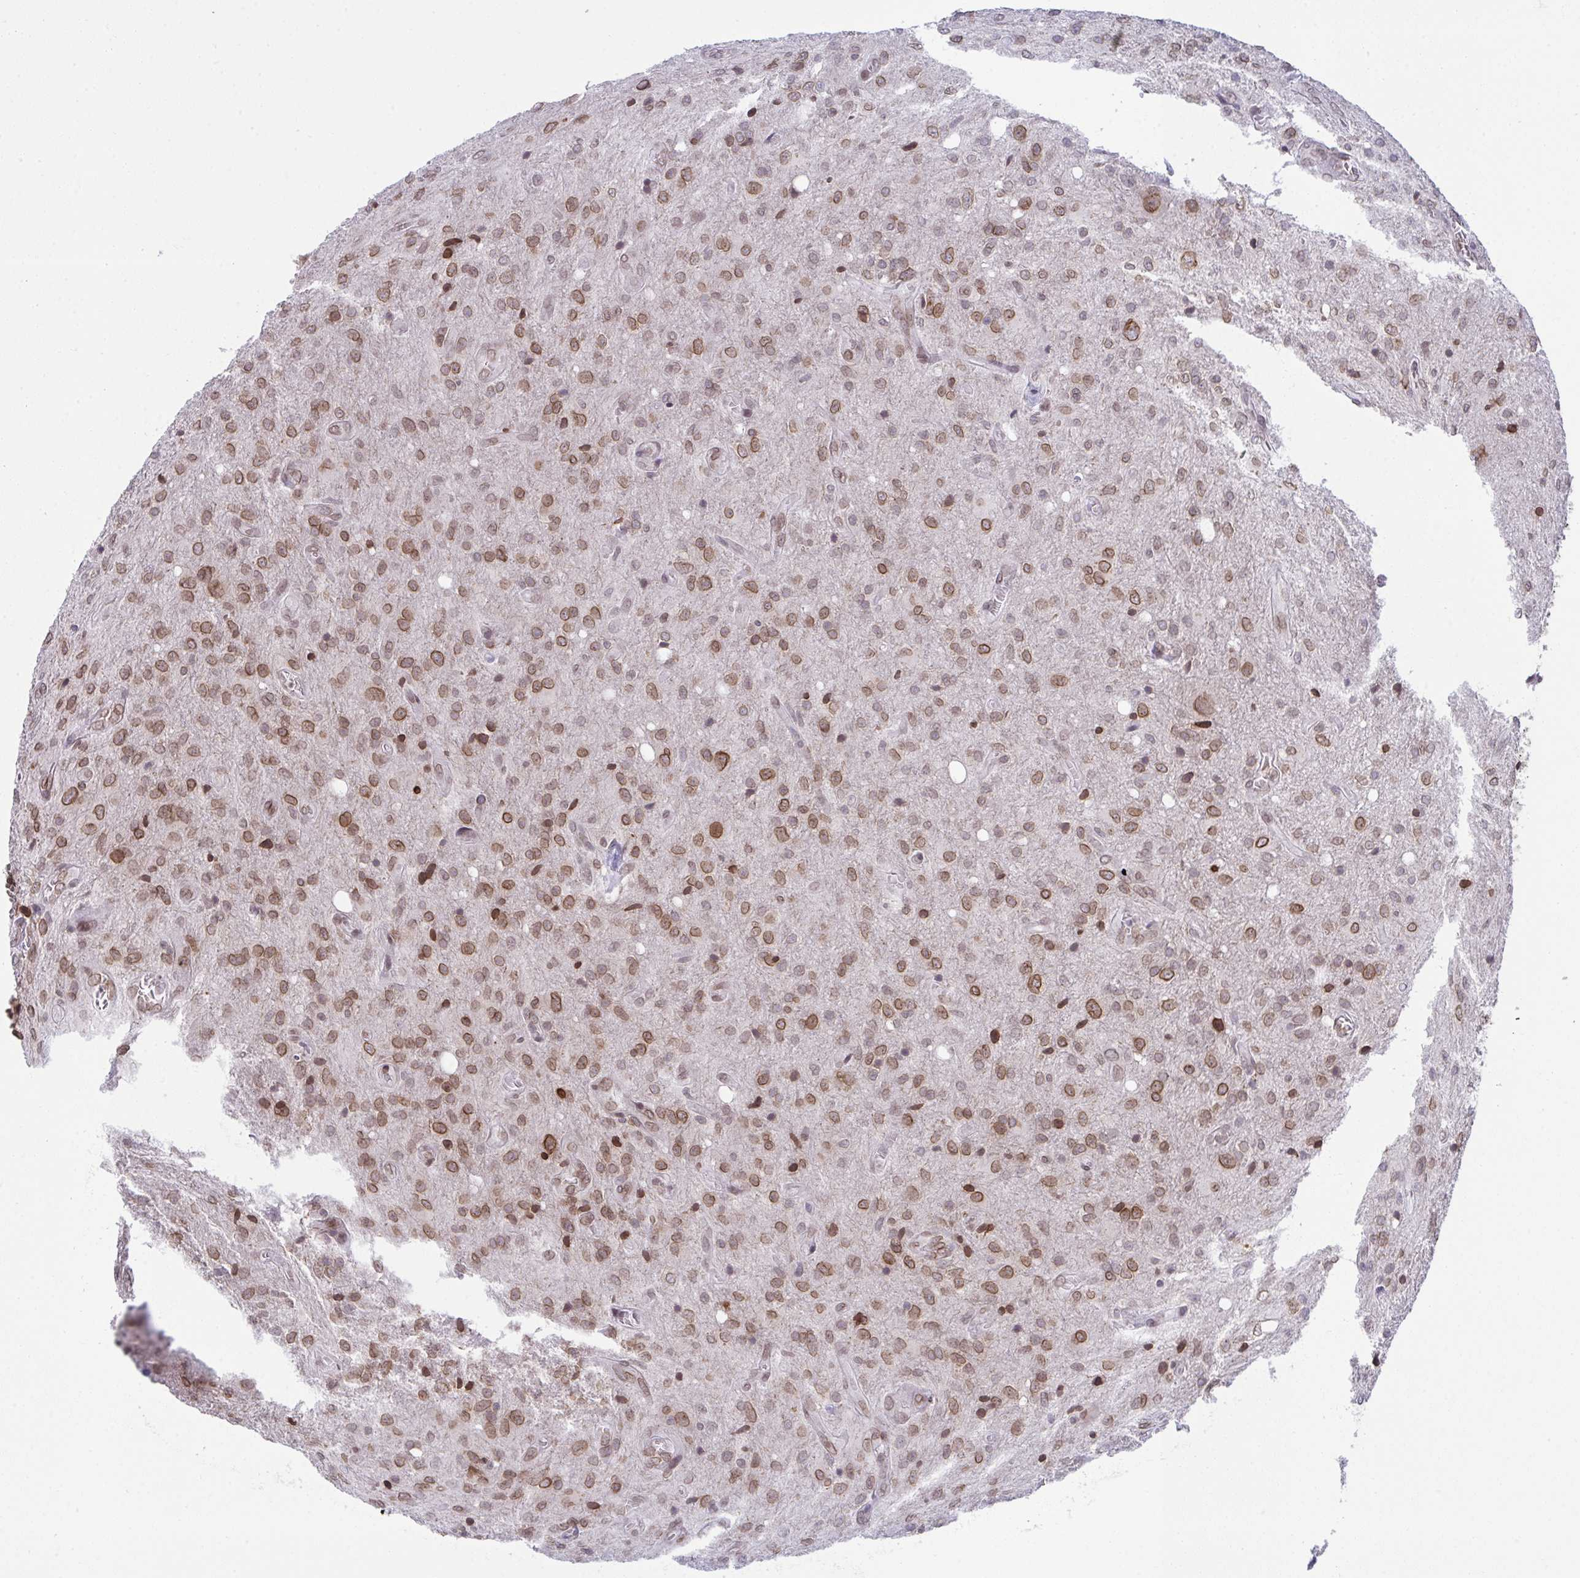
{"staining": {"intensity": "moderate", "quantity": ">75%", "location": "cytoplasmic/membranous,nuclear"}, "tissue": "glioma", "cell_type": "Tumor cells", "image_type": "cancer", "snomed": [{"axis": "morphology", "description": "Glioma, malignant, Low grade"}, {"axis": "topography", "description": "Brain"}], "caption": "A micrograph of human low-grade glioma (malignant) stained for a protein shows moderate cytoplasmic/membranous and nuclear brown staining in tumor cells.", "gene": "RANBP2", "patient": {"sex": "male", "age": 66}}